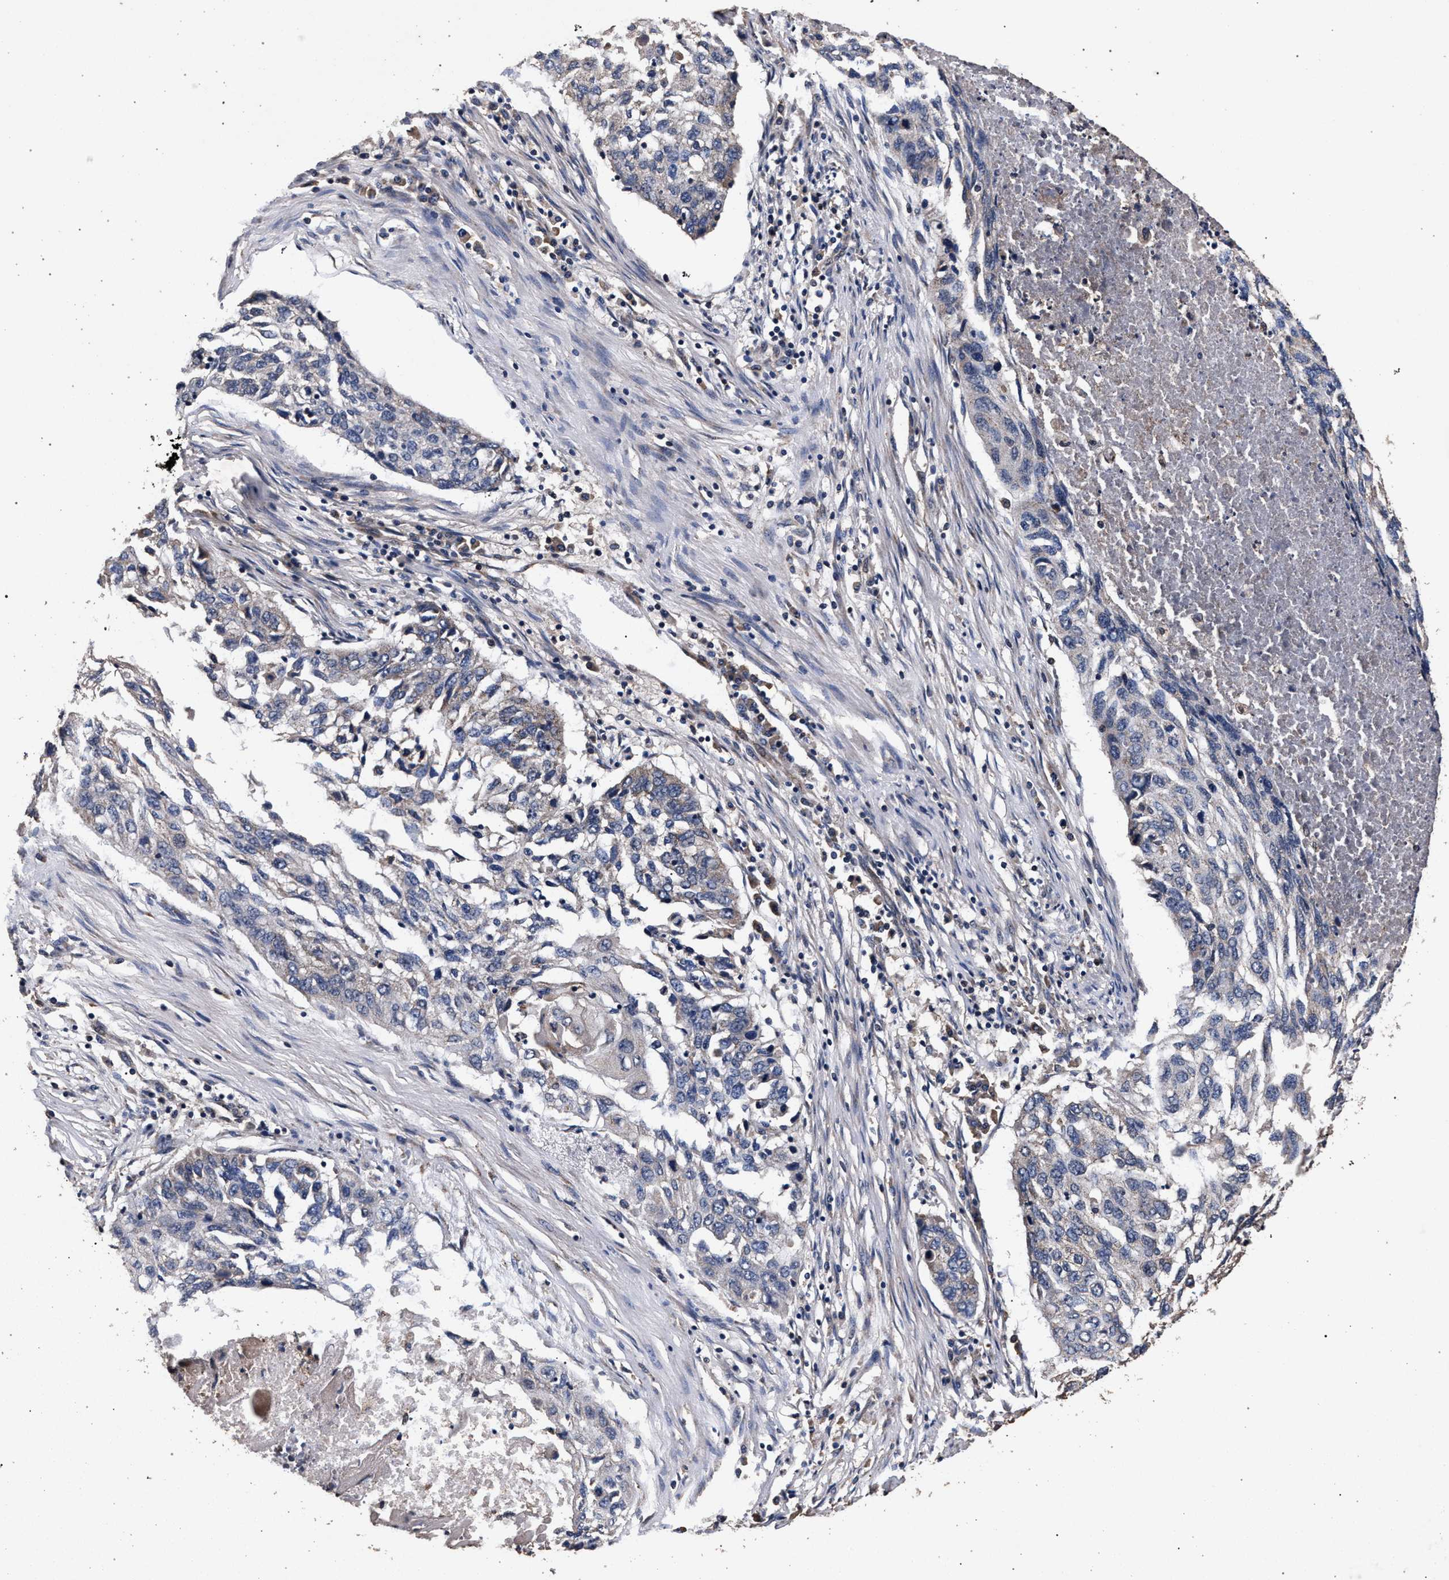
{"staining": {"intensity": "weak", "quantity": "<25%", "location": "cytoplasmic/membranous"}, "tissue": "lung cancer", "cell_type": "Tumor cells", "image_type": "cancer", "snomed": [{"axis": "morphology", "description": "Squamous cell carcinoma, NOS"}, {"axis": "topography", "description": "Lung"}], "caption": "IHC of human lung squamous cell carcinoma exhibits no expression in tumor cells.", "gene": "ACOX1", "patient": {"sex": "female", "age": 63}}